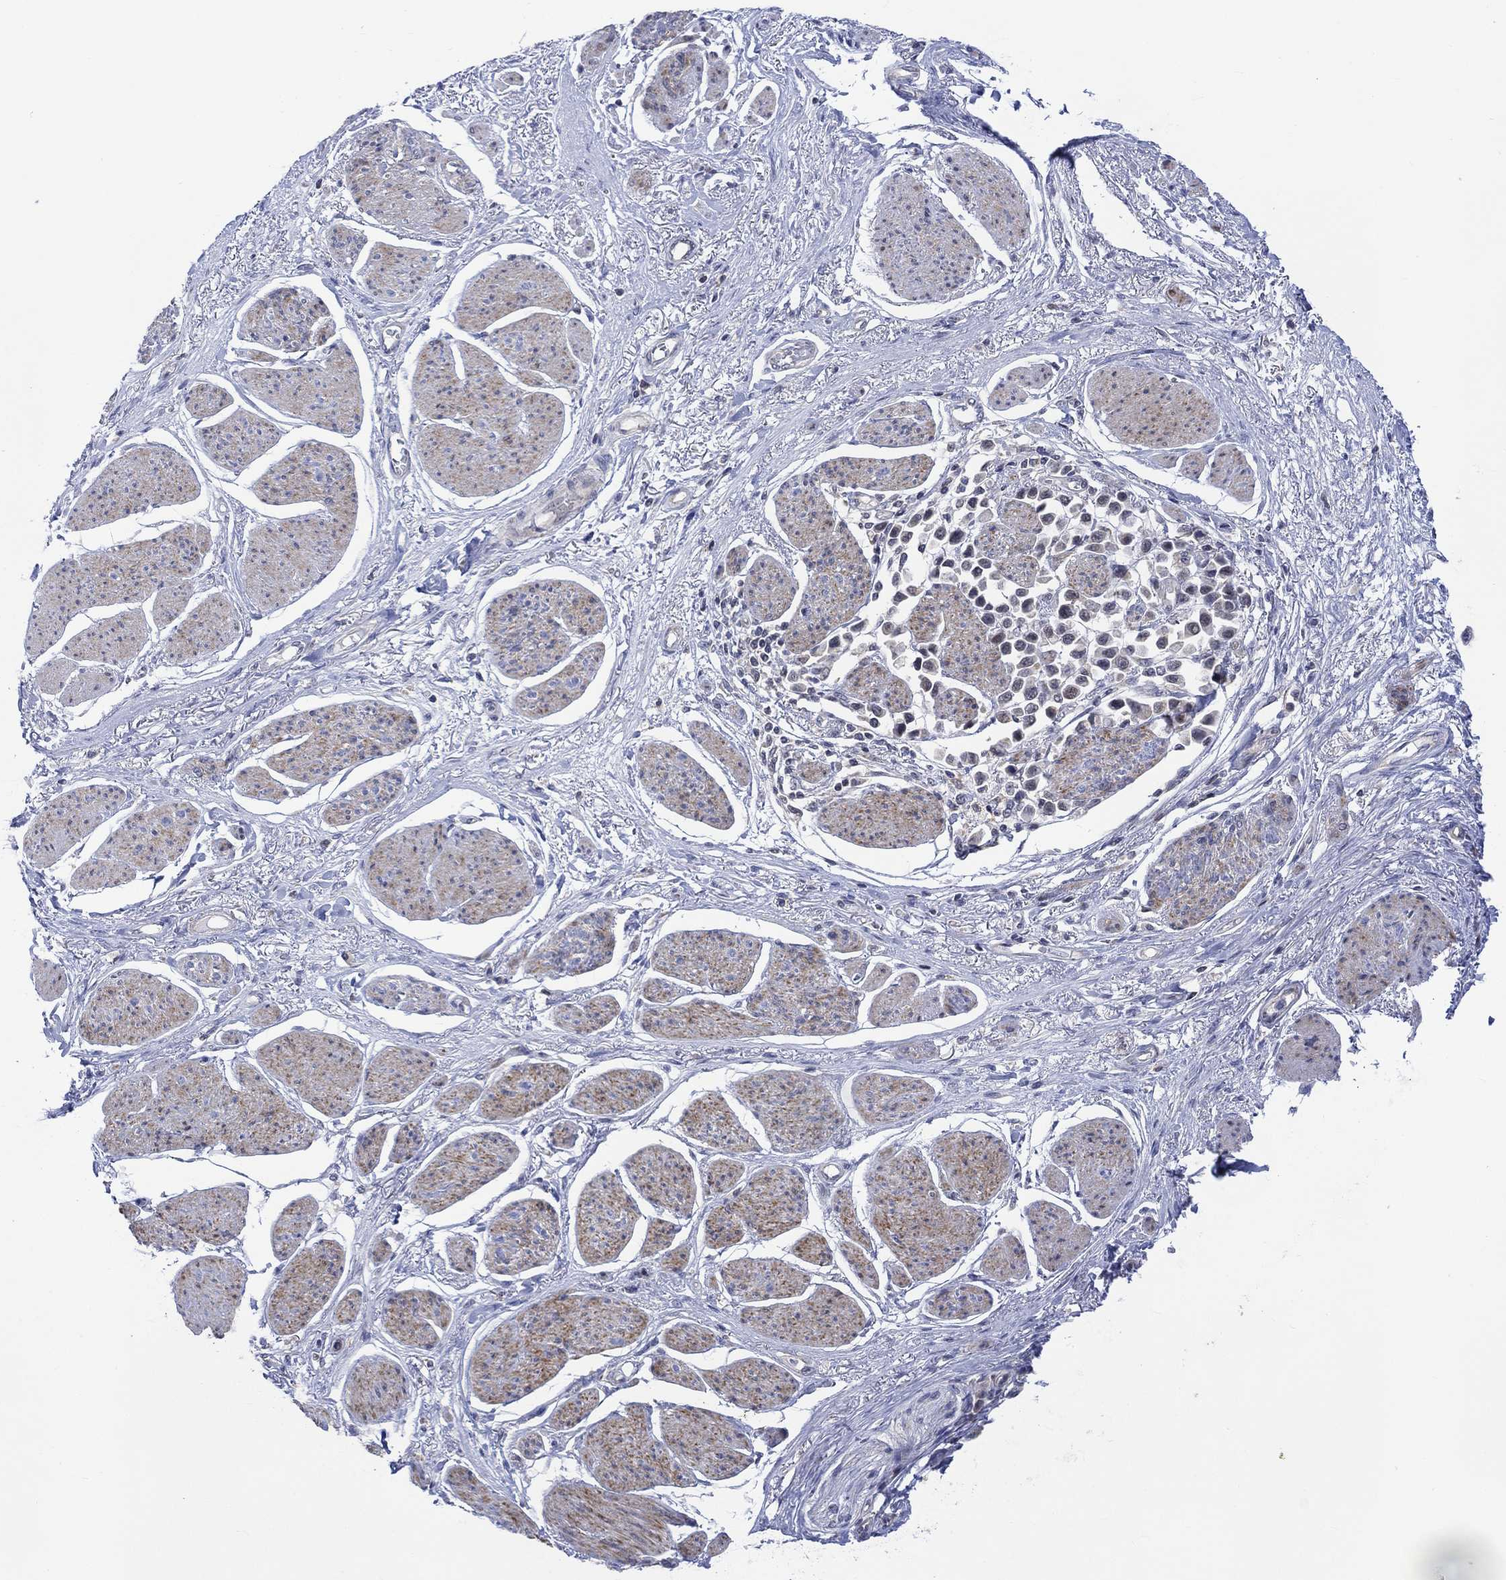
{"staining": {"intensity": "weak", "quantity": "<25%", "location": "cytoplasmic/membranous"}, "tissue": "stomach cancer", "cell_type": "Tumor cells", "image_type": "cancer", "snomed": [{"axis": "morphology", "description": "Adenocarcinoma, NOS"}, {"axis": "topography", "description": "Stomach"}], "caption": "This is an IHC histopathology image of stomach cancer (adenocarcinoma). There is no positivity in tumor cells.", "gene": "SLC48A1", "patient": {"sex": "female", "age": 81}}